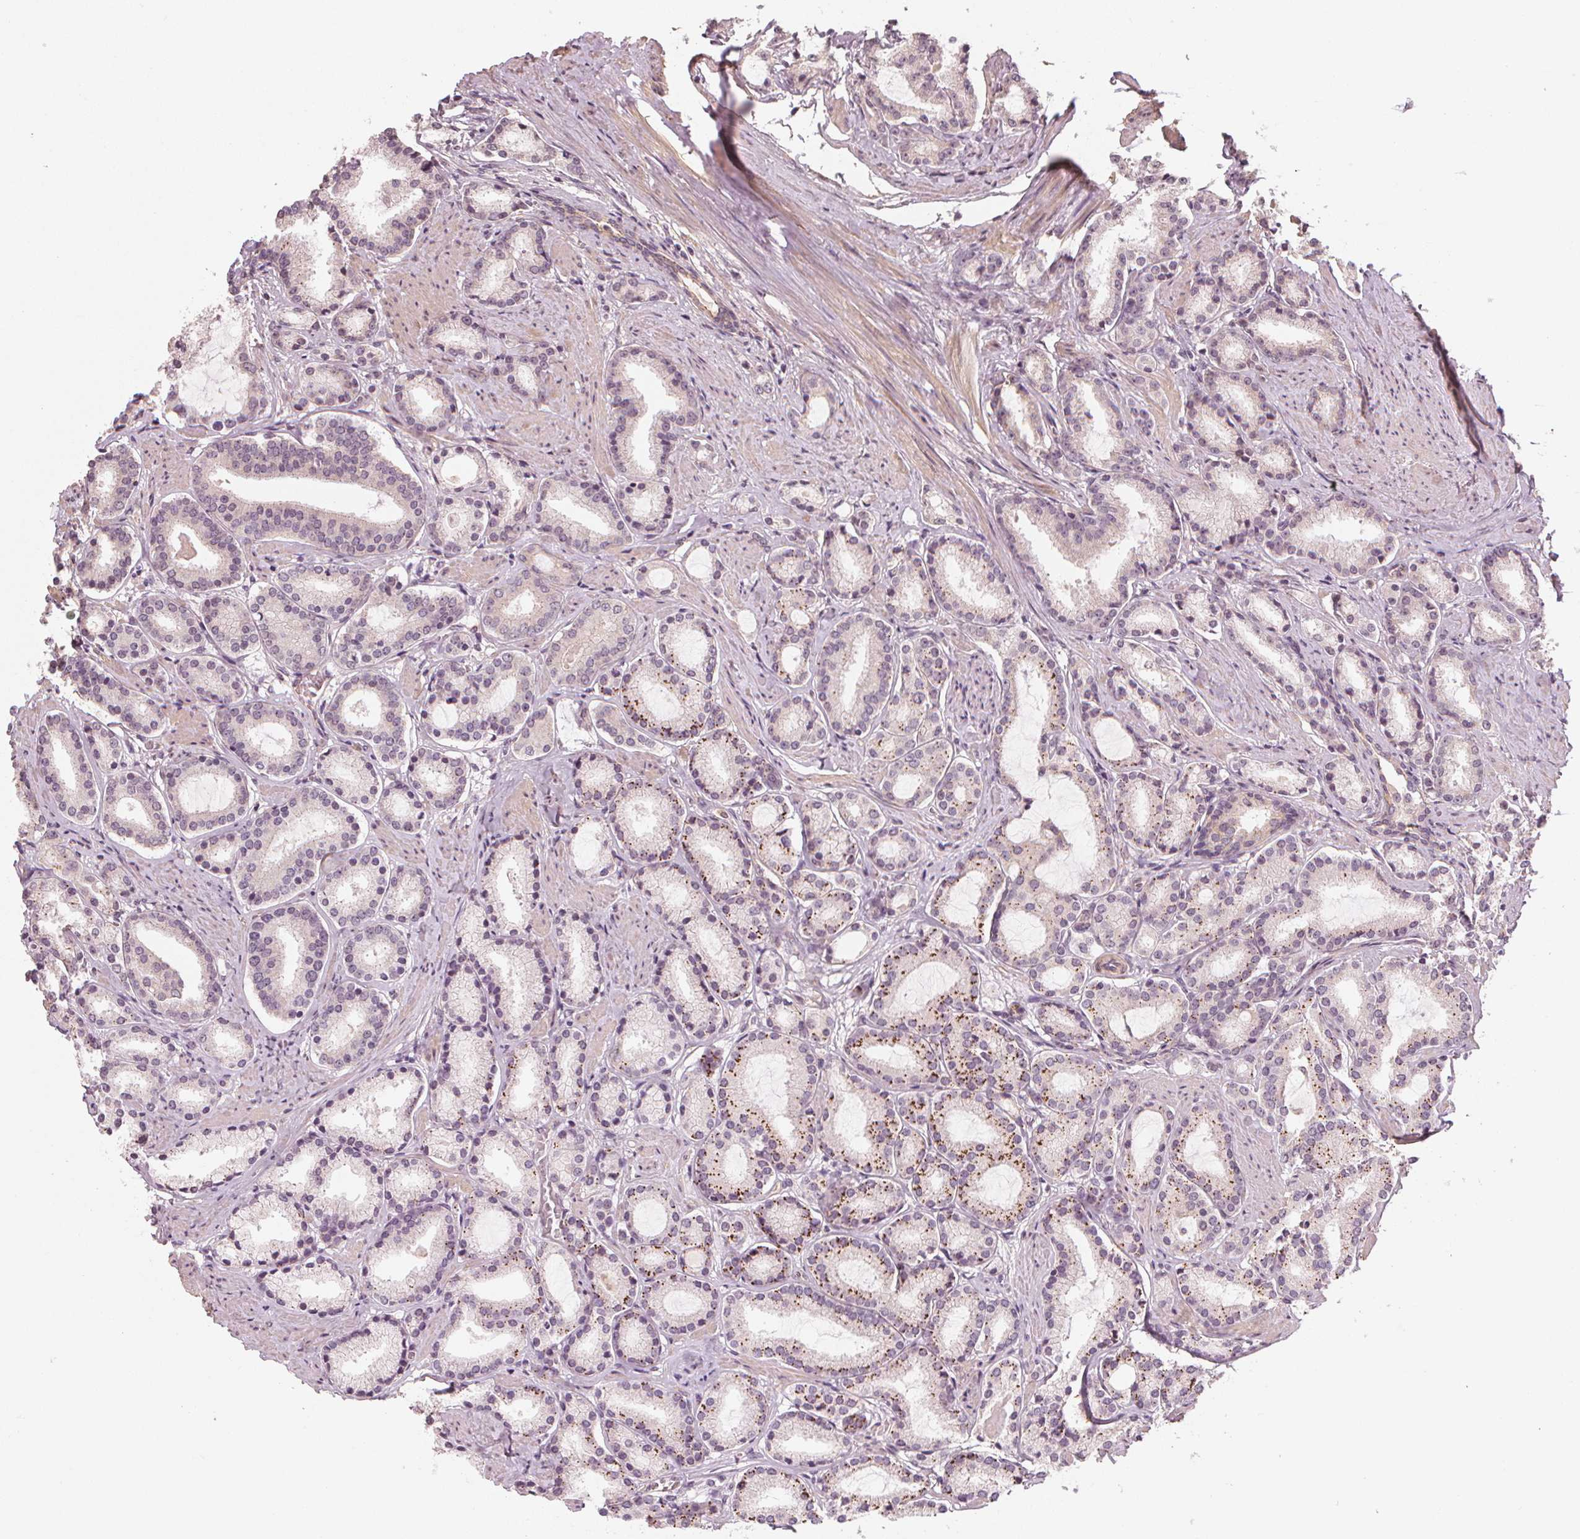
{"staining": {"intensity": "strong", "quantity": "25%-75%", "location": "cytoplasmic/membranous"}, "tissue": "prostate cancer", "cell_type": "Tumor cells", "image_type": "cancer", "snomed": [{"axis": "morphology", "description": "Adenocarcinoma, High grade"}, {"axis": "topography", "description": "Prostate"}], "caption": "An image of human high-grade adenocarcinoma (prostate) stained for a protein displays strong cytoplasmic/membranous brown staining in tumor cells.", "gene": "CLBA1", "patient": {"sex": "male", "age": 63}}